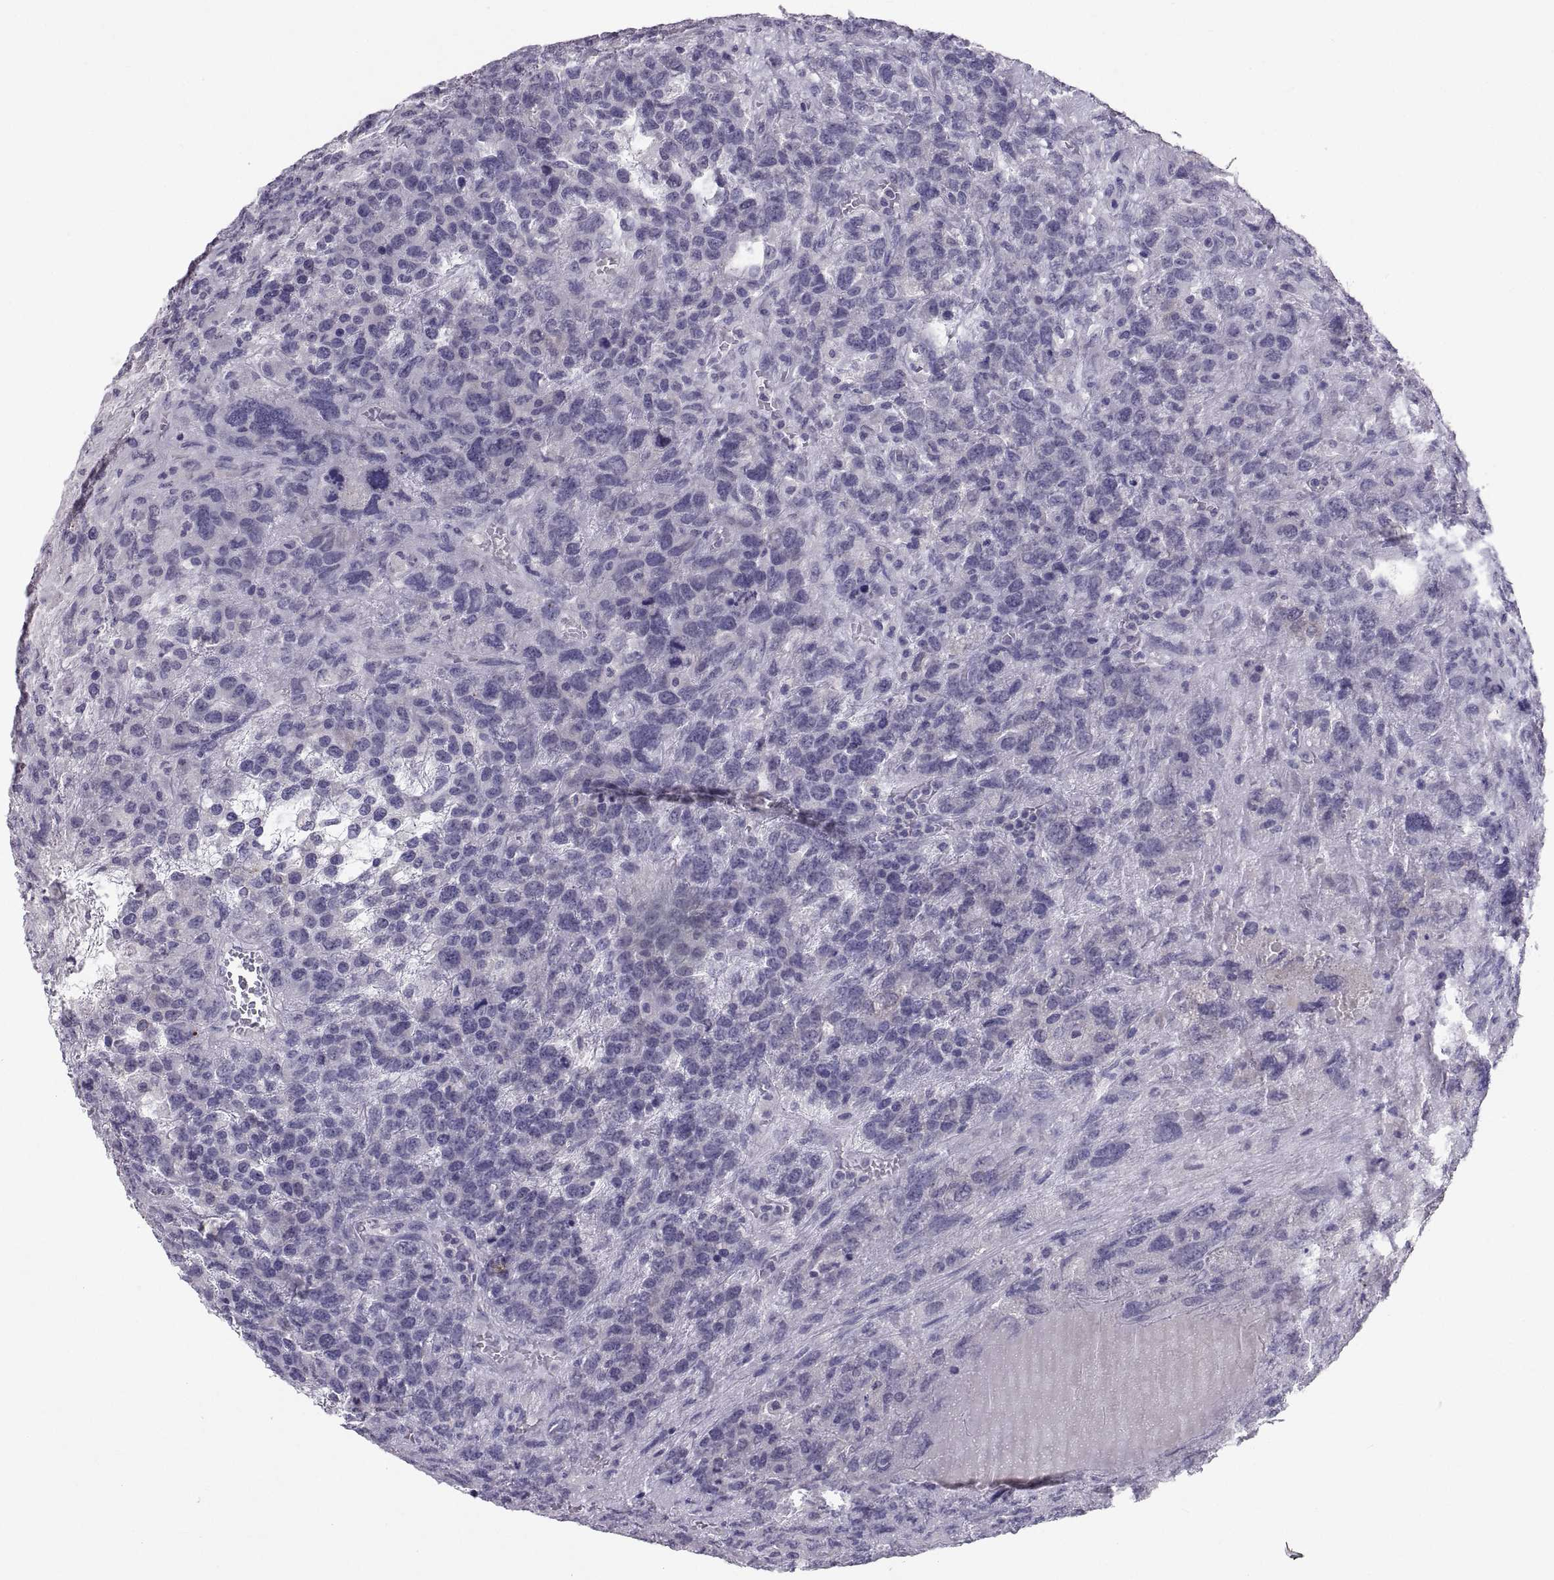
{"staining": {"intensity": "negative", "quantity": "none", "location": "none"}, "tissue": "testis cancer", "cell_type": "Tumor cells", "image_type": "cancer", "snomed": [{"axis": "morphology", "description": "Seminoma, NOS"}, {"axis": "topography", "description": "Testis"}], "caption": "IHC micrograph of human testis seminoma stained for a protein (brown), which demonstrates no expression in tumor cells.", "gene": "IGSF1", "patient": {"sex": "male", "age": 52}}